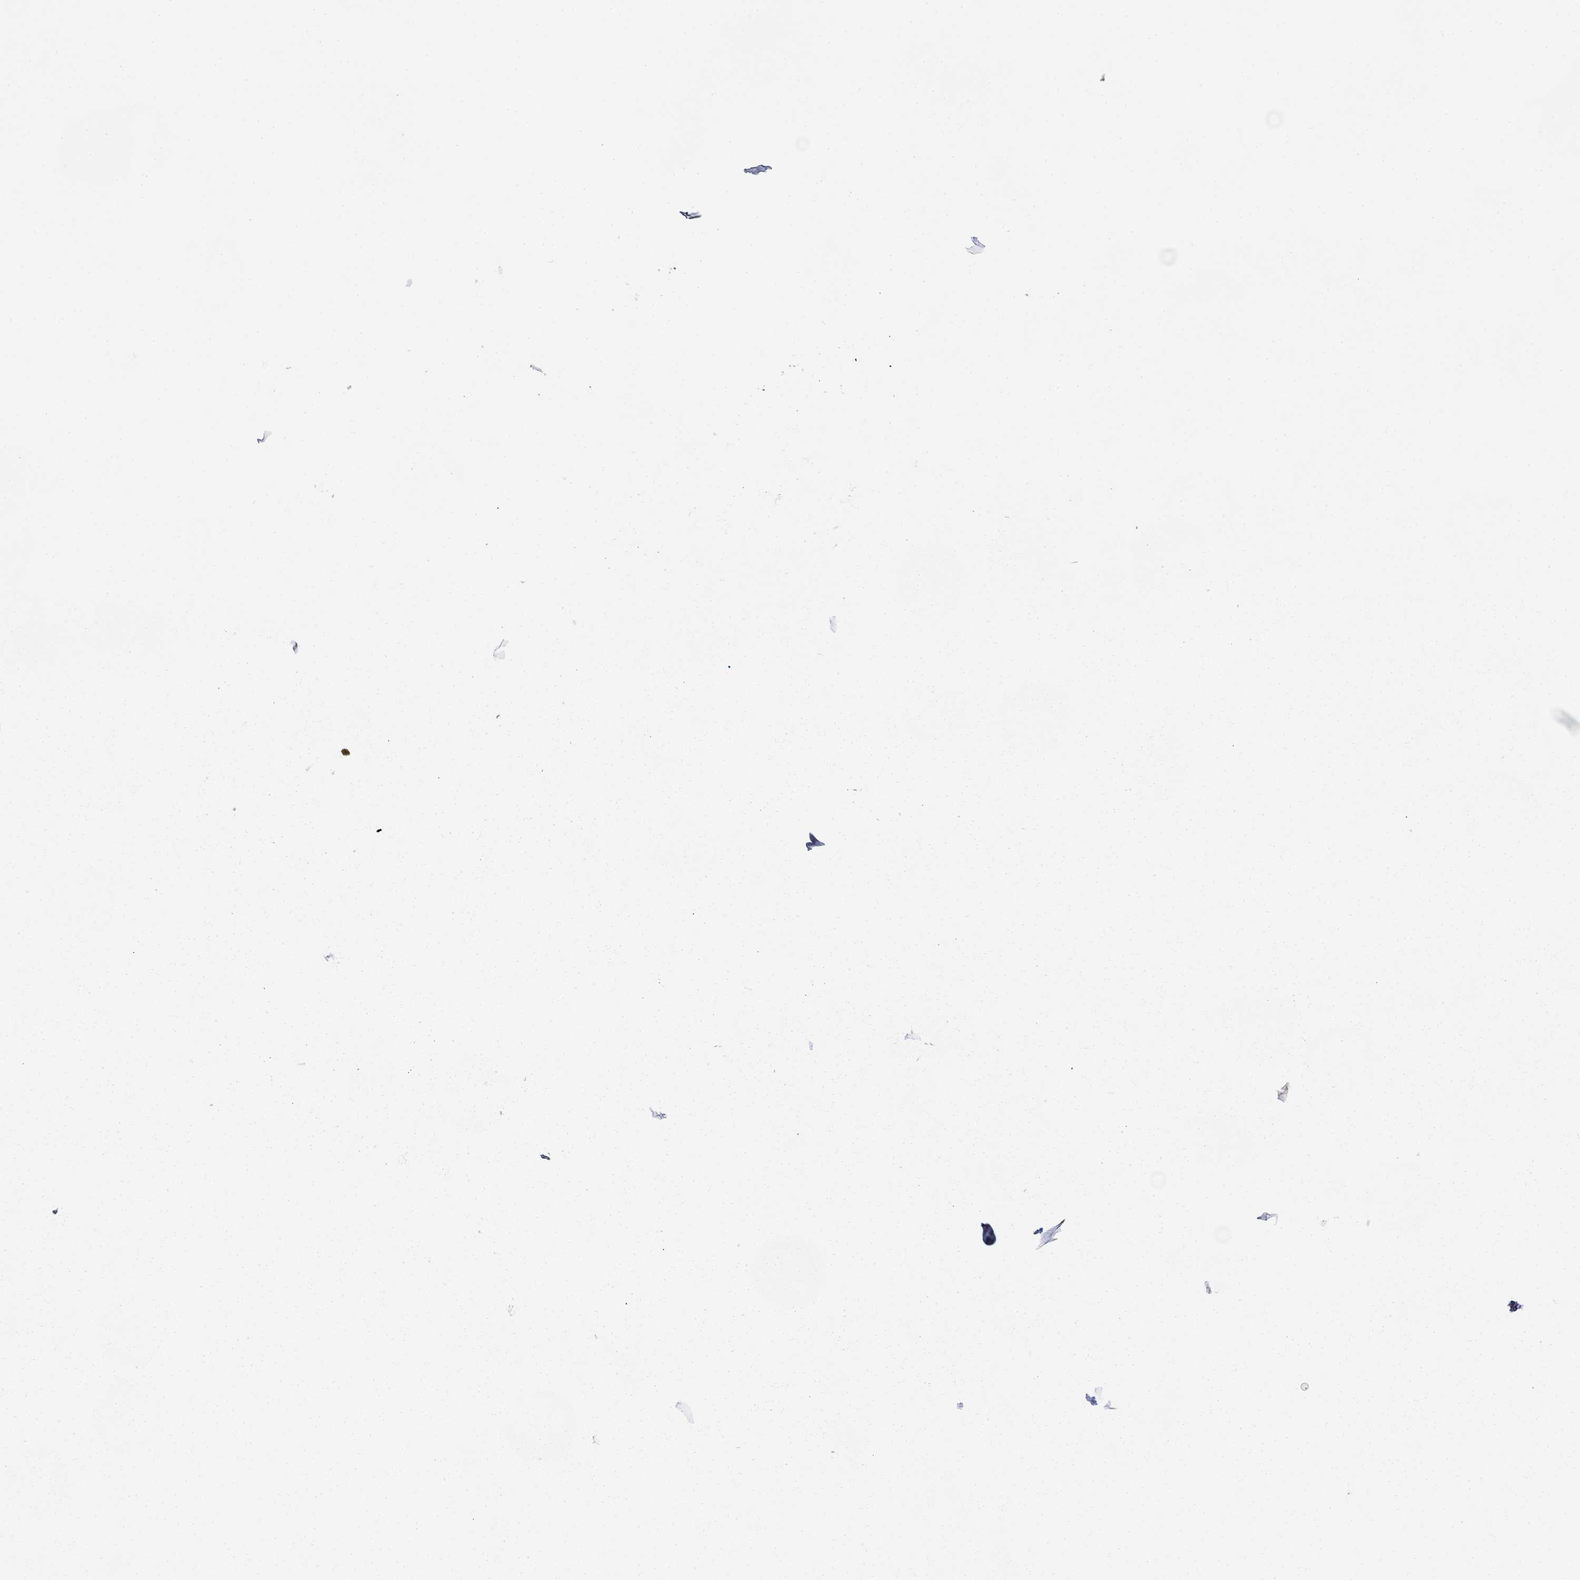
{"staining": {"intensity": "weak", "quantity": "25%-75%", "location": "cytoplasmic/membranous"}, "tissue": "breast cancer", "cell_type": "Tumor cells", "image_type": "cancer", "snomed": [{"axis": "morphology", "description": "Lobular carcinoma"}, {"axis": "topography", "description": "Breast"}], "caption": "Tumor cells show weak cytoplasmic/membranous expression in approximately 25%-75% of cells in breast lobular carcinoma.", "gene": "RNF114", "patient": {"sex": "female", "age": 66}}